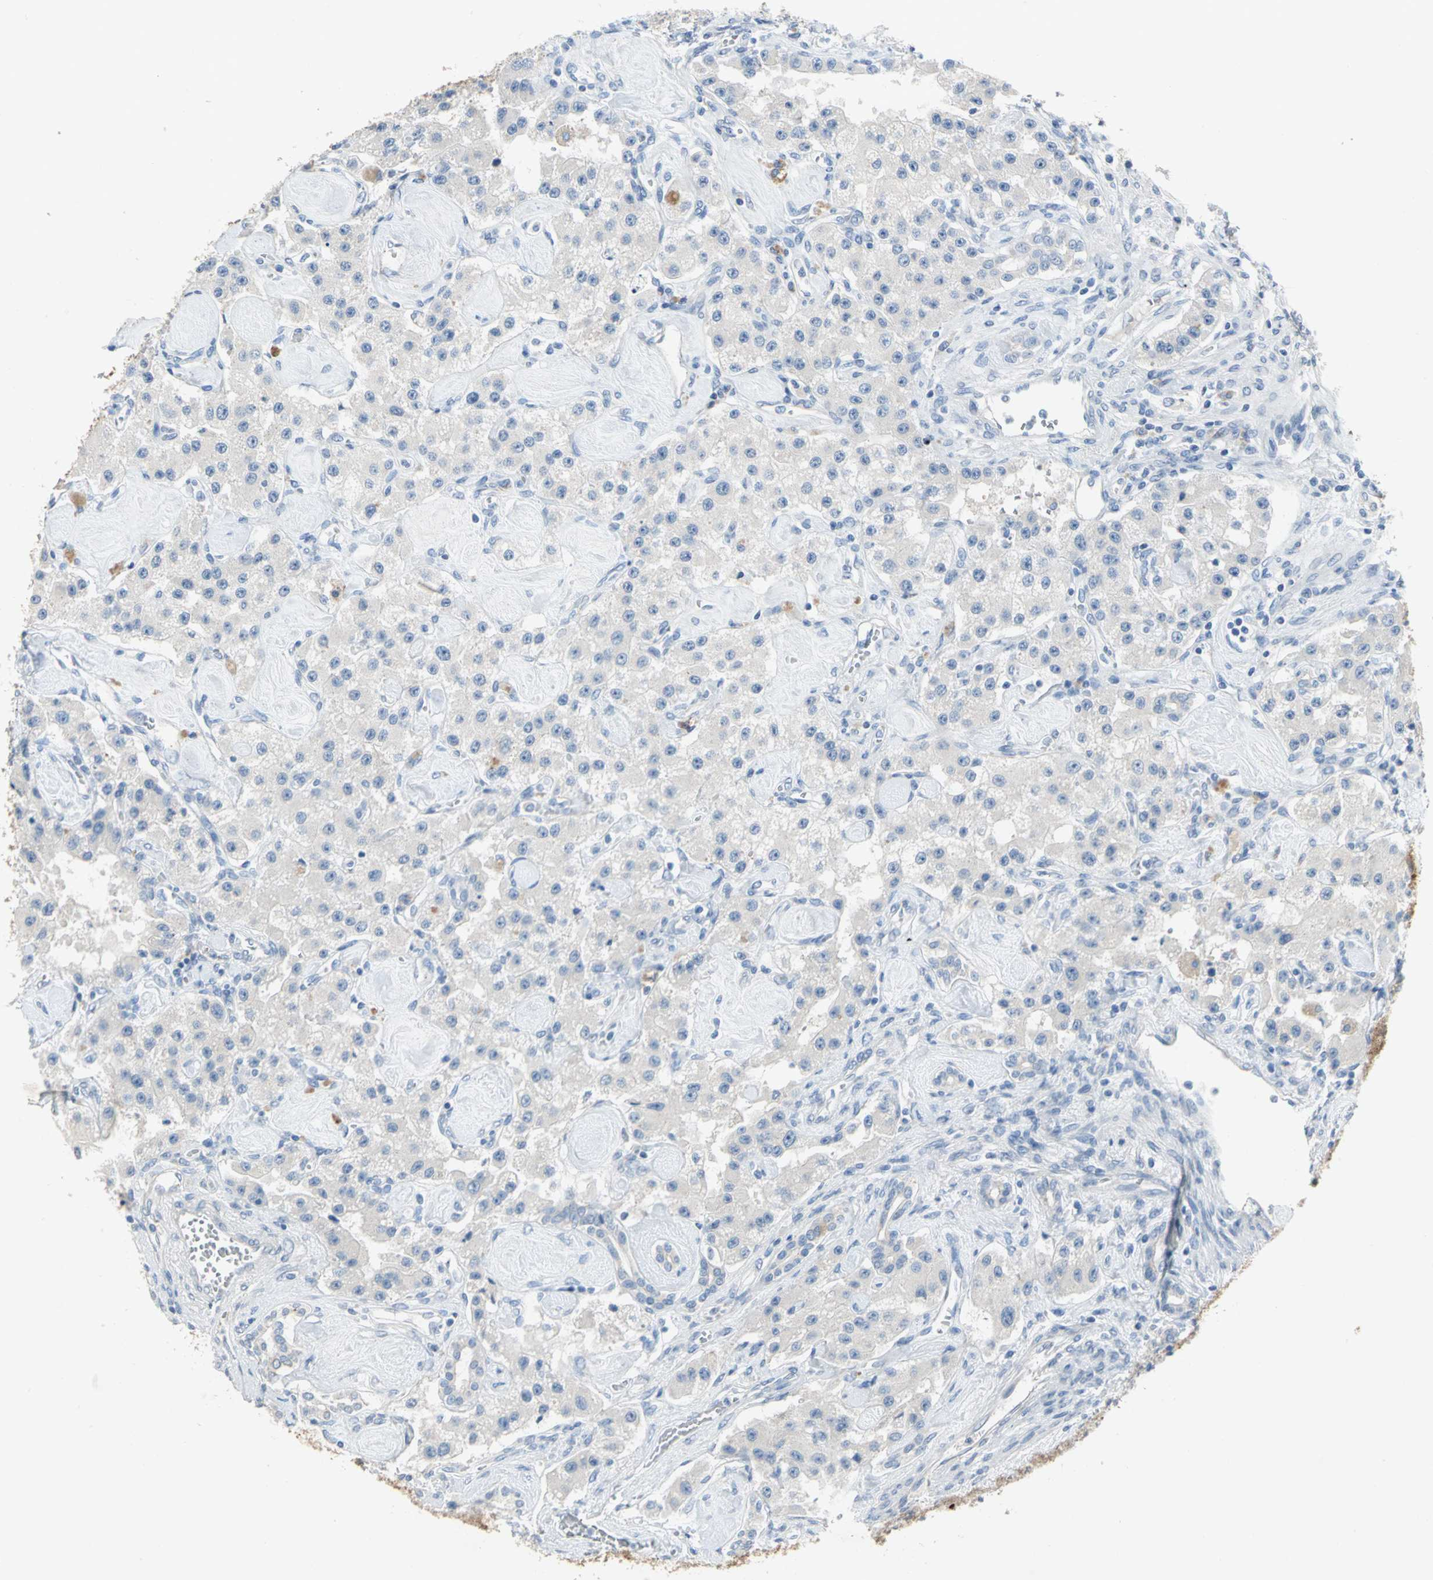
{"staining": {"intensity": "negative", "quantity": "none", "location": "none"}, "tissue": "carcinoid", "cell_type": "Tumor cells", "image_type": "cancer", "snomed": [{"axis": "morphology", "description": "Carcinoid, malignant, NOS"}, {"axis": "topography", "description": "Pancreas"}], "caption": "An image of human carcinoid (malignant) is negative for staining in tumor cells.", "gene": "PTGDS", "patient": {"sex": "male", "age": 41}}